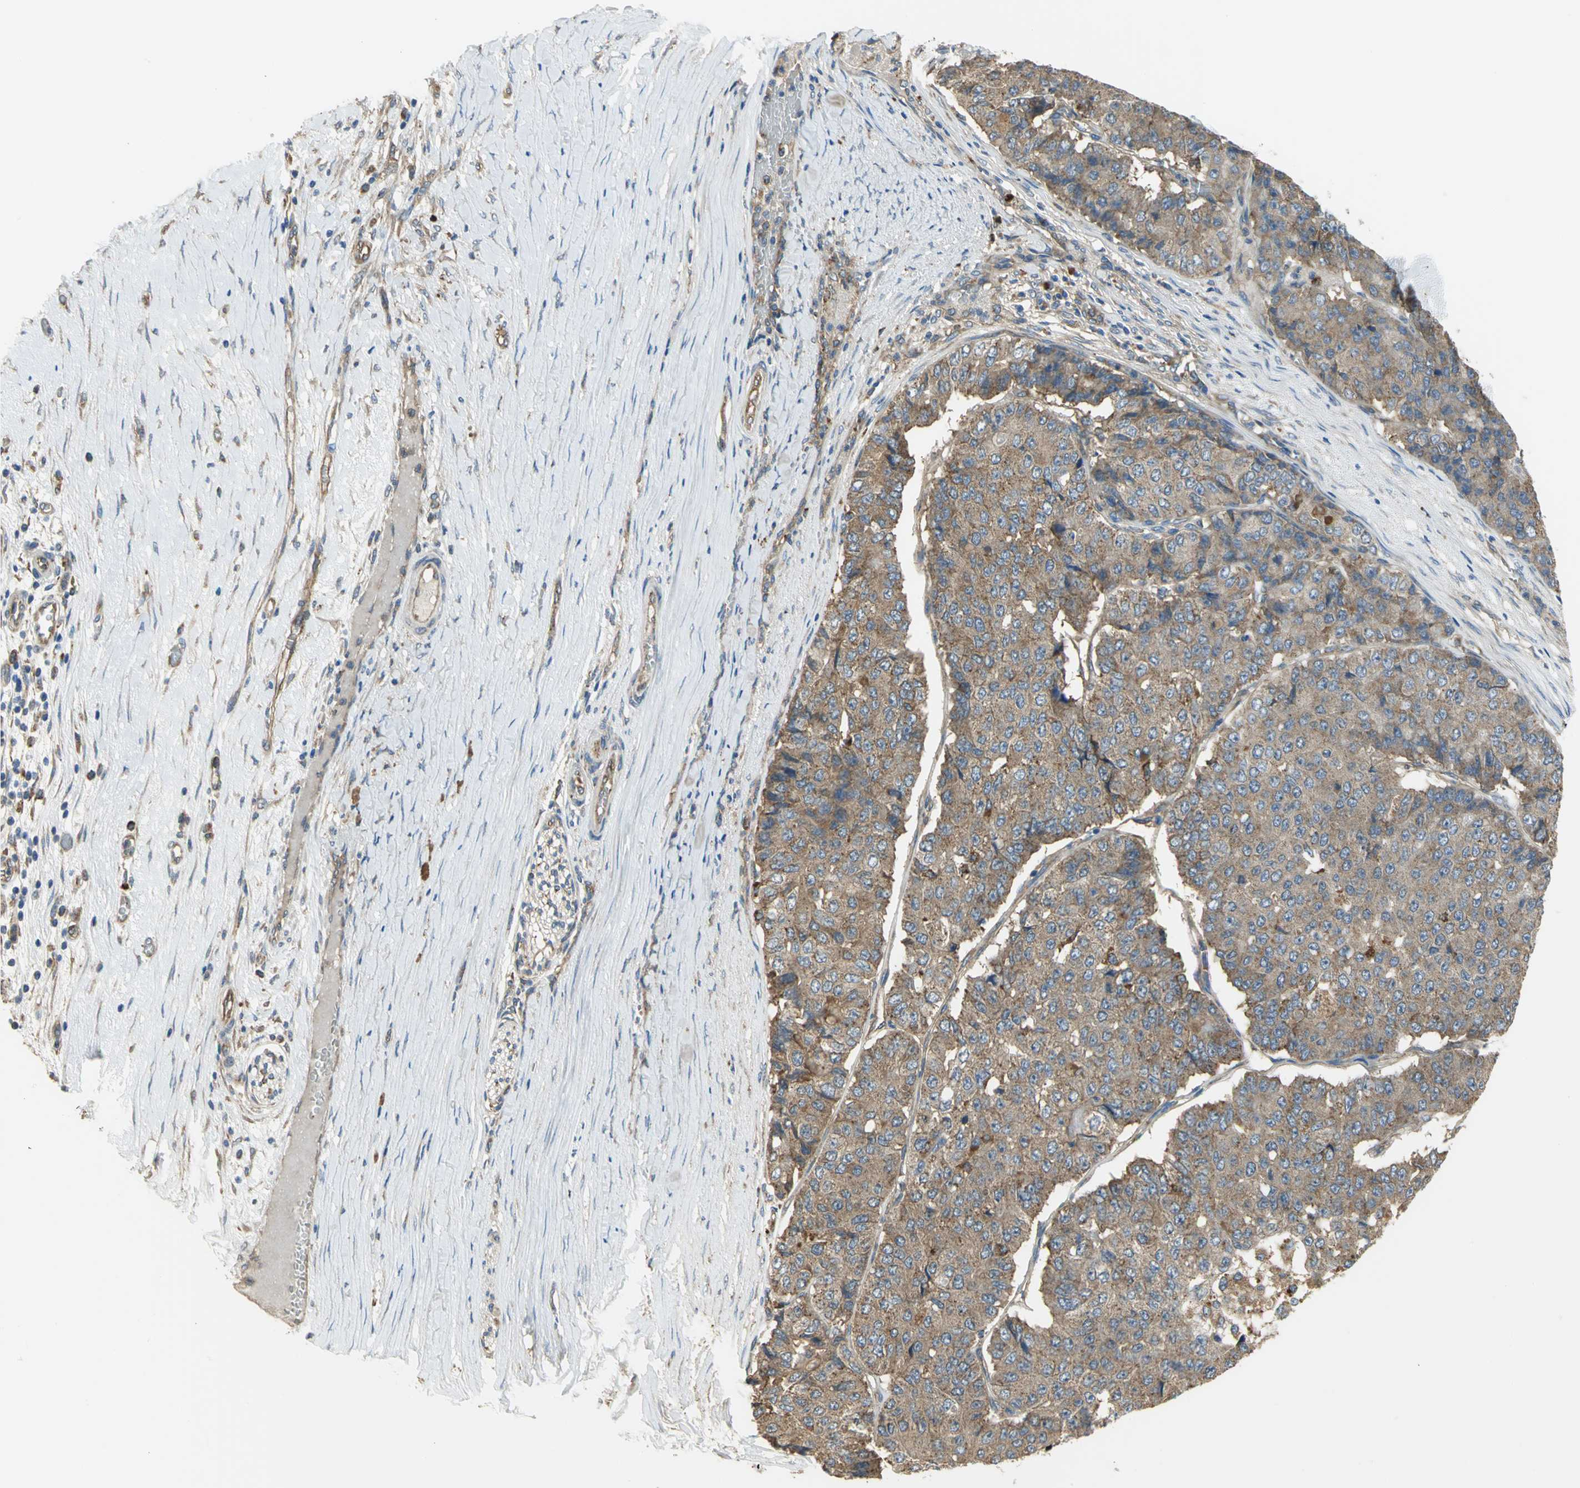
{"staining": {"intensity": "moderate", "quantity": ">75%", "location": "cytoplasmic/membranous"}, "tissue": "pancreatic cancer", "cell_type": "Tumor cells", "image_type": "cancer", "snomed": [{"axis": "morphology", "description": "Adenocarcinoma, NOS"}, {"axis": "topography", "description": "Pancreas"}], "caption": "A histopathology image showing moderate cytoplasmic/membranous expression in about >75% of tumor cells in pancreatic cancer, as visualized by brown immunohistochemical staining.", "gene": "DIAPH2", "patient": {"sex": "male", "age": 50}}